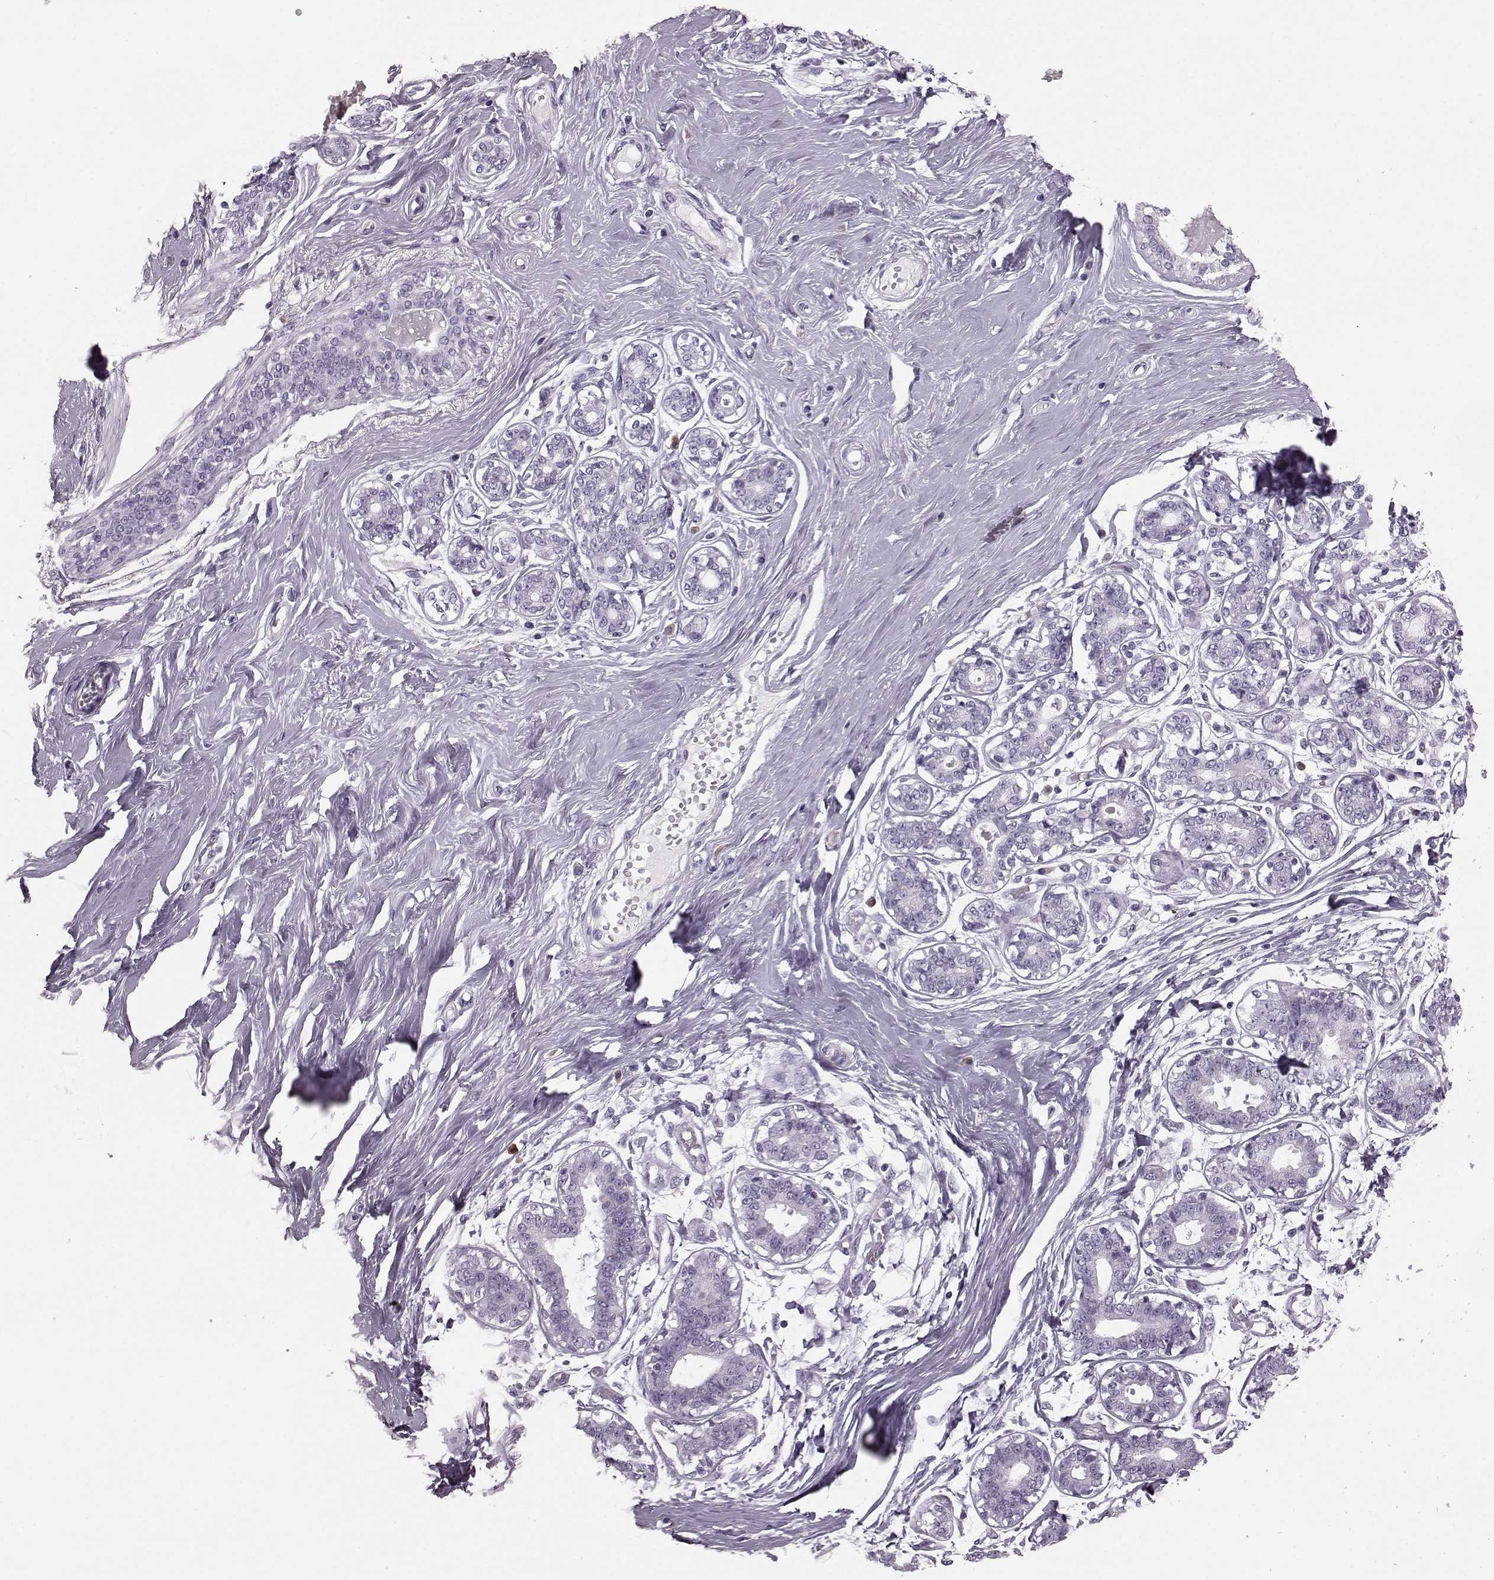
{"staining": {"intensity": "negative", "quantity": "none", "location": "none"}, "tissue": "breast", "cell_type": "Adipocytes", "image_type": "normal", "snomed": [{"axis": "morphology", "description": "Normal tissue, NOS"}, {"axis": "topography", "description": "Skin"}, {"axis": "topography", "description": "Breast"}], "caption": "Immunohistochemical staining of normal human breast exhibits no significant staining in adipocytes.", "gene": "JSRP1", "patient": {"sex": "female", "age": 43}}